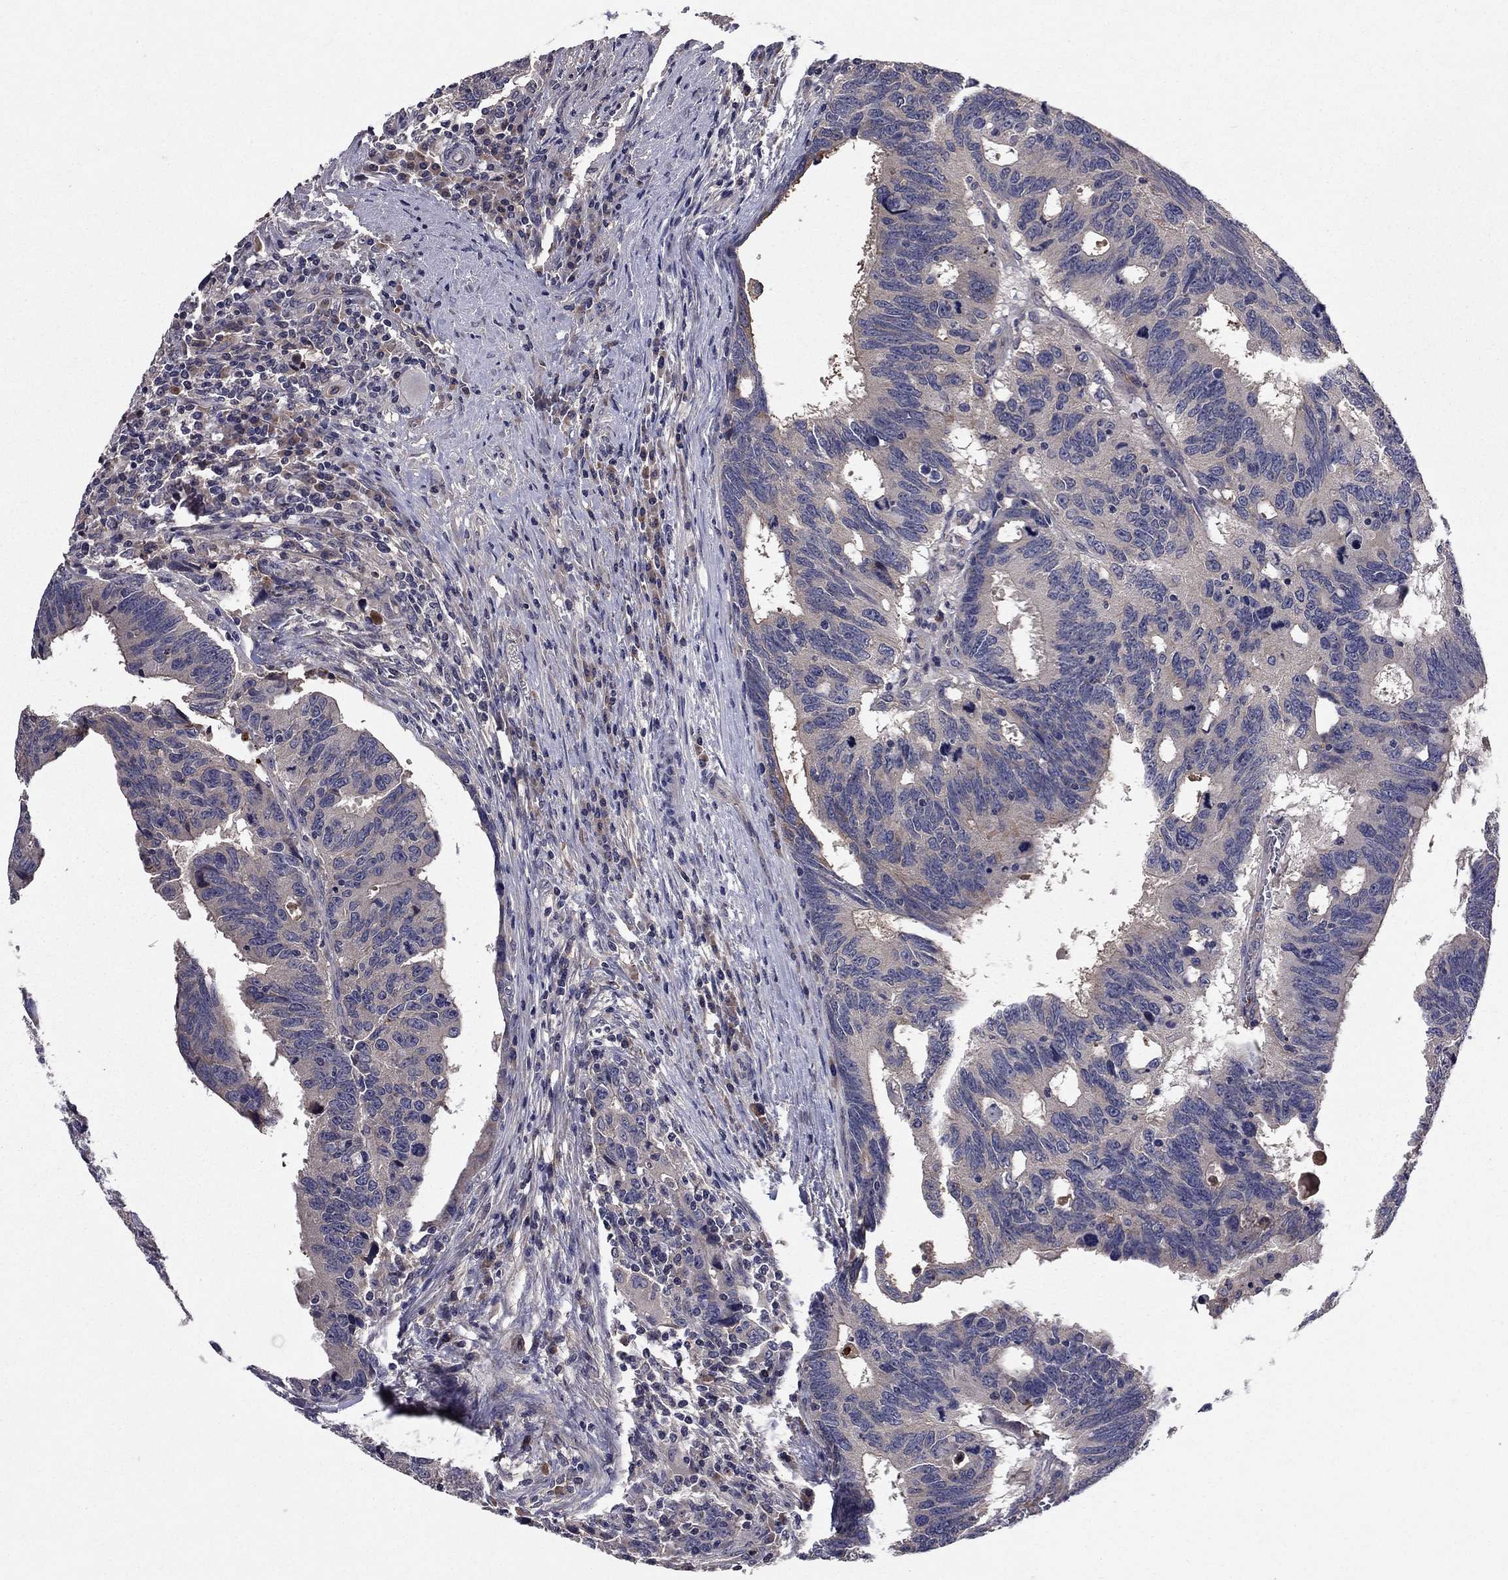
{"staining": {"intensity": "negative", "quantity": "none", "location": "none"}, "tissue": "colorectal cancer", "cell_type": "Tumor cells", "image_type": "cancer", "snomed": [{"axis": "morphology", "description": "Adenocarcinoma, NOS"}, {"axis": "topography", "description": "Colon"}], "caption": "The photomicrograph demonstrates no staining of tumor cells in colorectal cancer (adenocarcinoma).", "gene": "PROS1", "patient": {"sex": "female", "age": 77}}